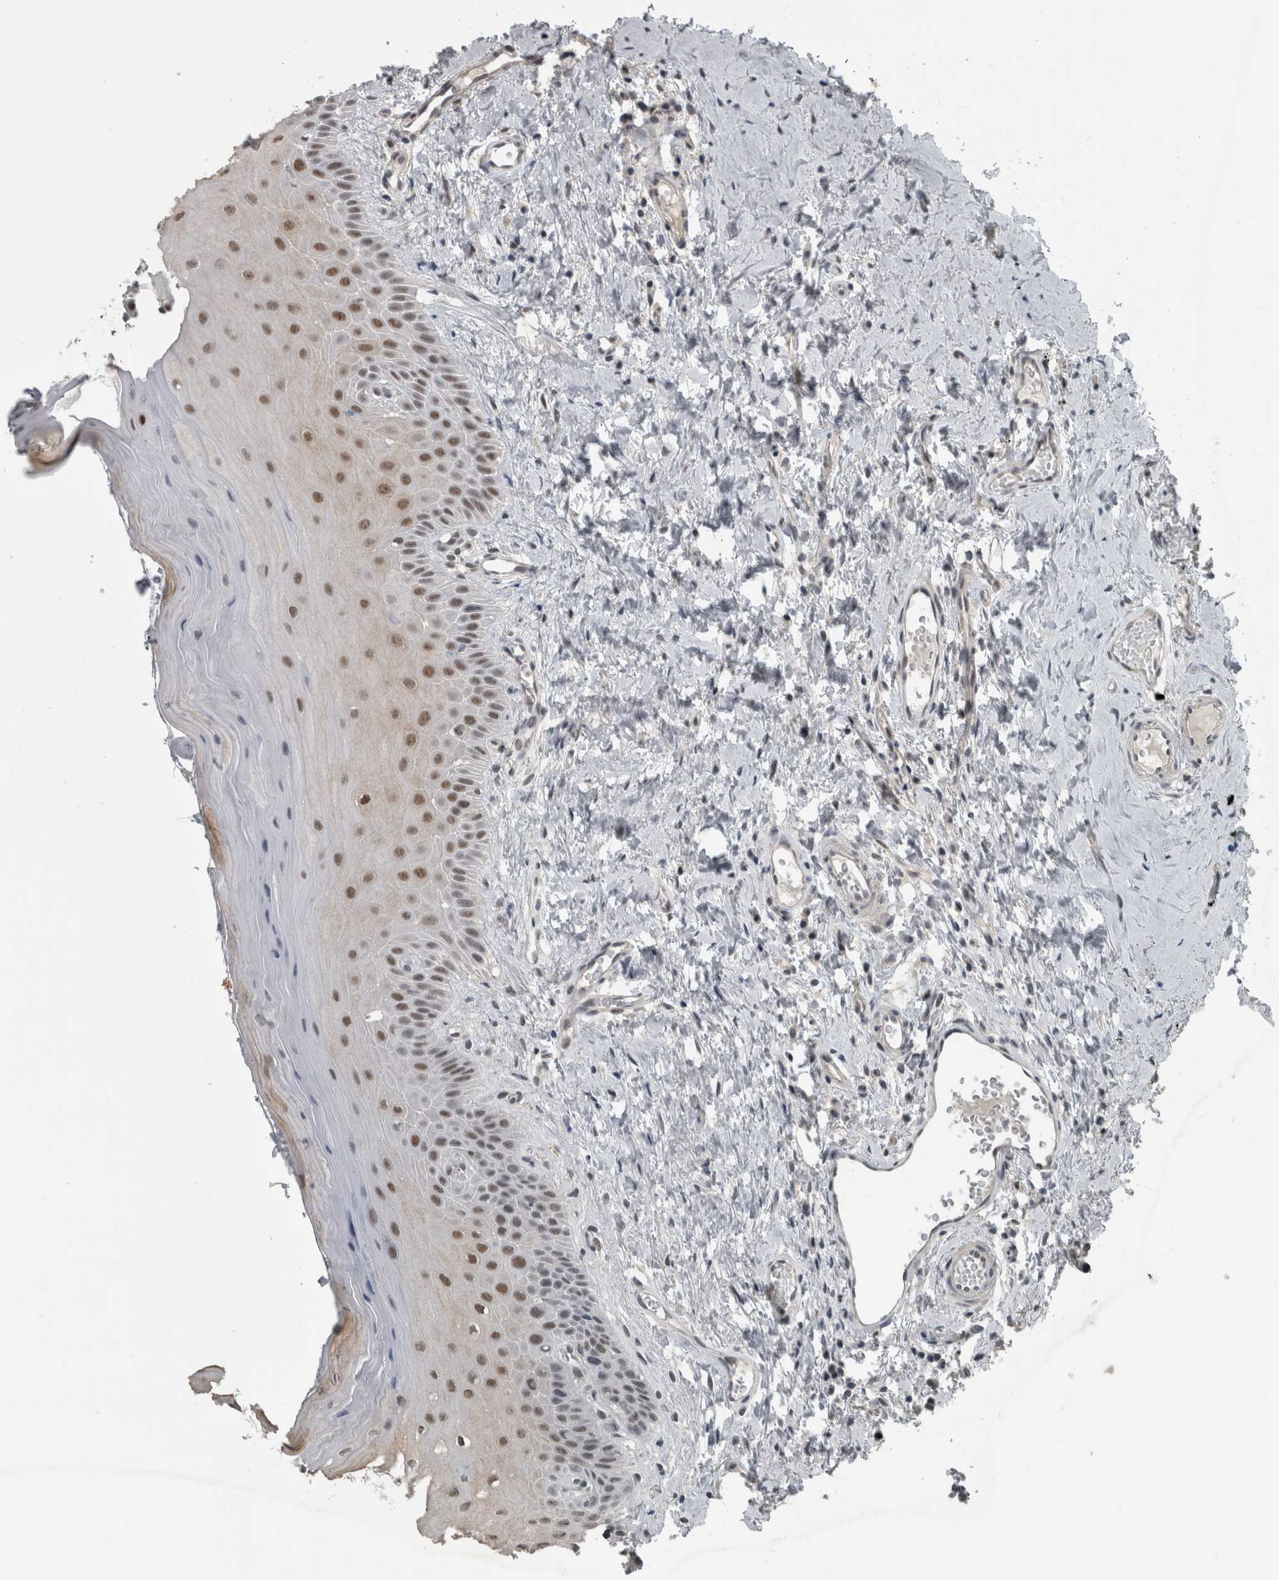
{"staining": {"intensity": "moderate", "quantity": ">75%", "location": "nuclear"}, "tissue": "oral mucosa", "cell_type": "Squamous epithelial cells", "image_type": "normal", "snomed": [{"axis": "morphology", "description": "Normal tissue, NOS"}, {"axis": "topography", "description": "Oral tissue"}], "caption": "Oral mucosa stained for a protein exhibits moderate nuclear positivity in squamous epithelial cells.", "gene": "ZBTB21", "patient": {"sex": "male", "age": 66}}